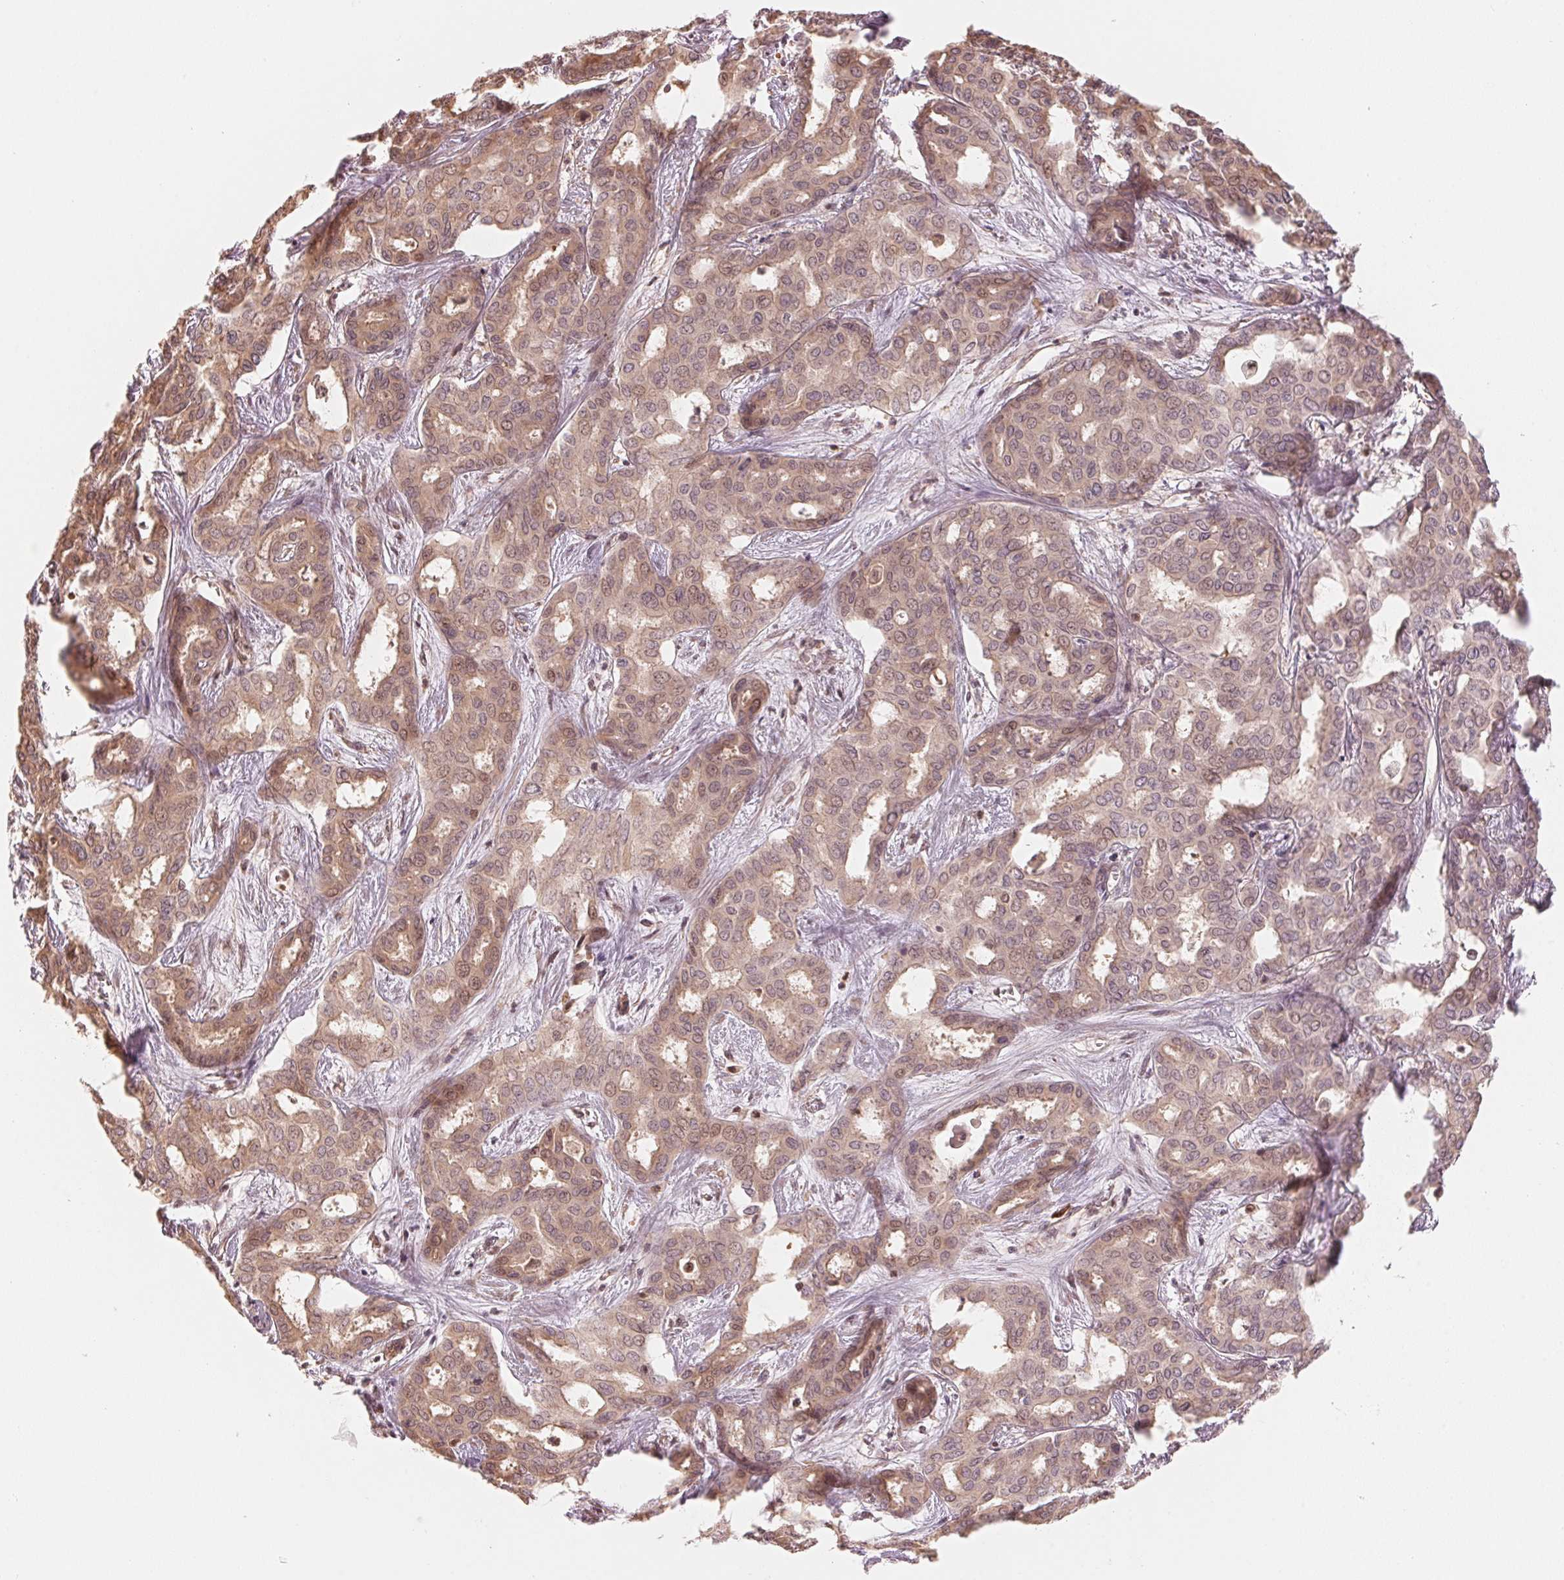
{"staining": {"intensity": "moderate", "quantity": "25%-75%", "location": "cytoplasmic/membranous,nuclear"}, "tissue": "liver cancer", "cell_type": "Tumor cells", "image_type": "cancer", "snomed": [{"axis": "morphology", "description": "Cholangiocarcinoma"}, {"axis": "topography", "description": "Liver"}], "caption": "Immunohistochemical staining of human liver cholangiocarcinoma reveals moderate cytoplasmic/membranous and nuclear protein positivity in approximately 25%-75% of tumor cells. (DAB (3,3'-diaminobenzidine) IHC with brightfield microscopy, high magnification).", "gene": "PRKN", "patient": {"sex": "female", "age": 64}}